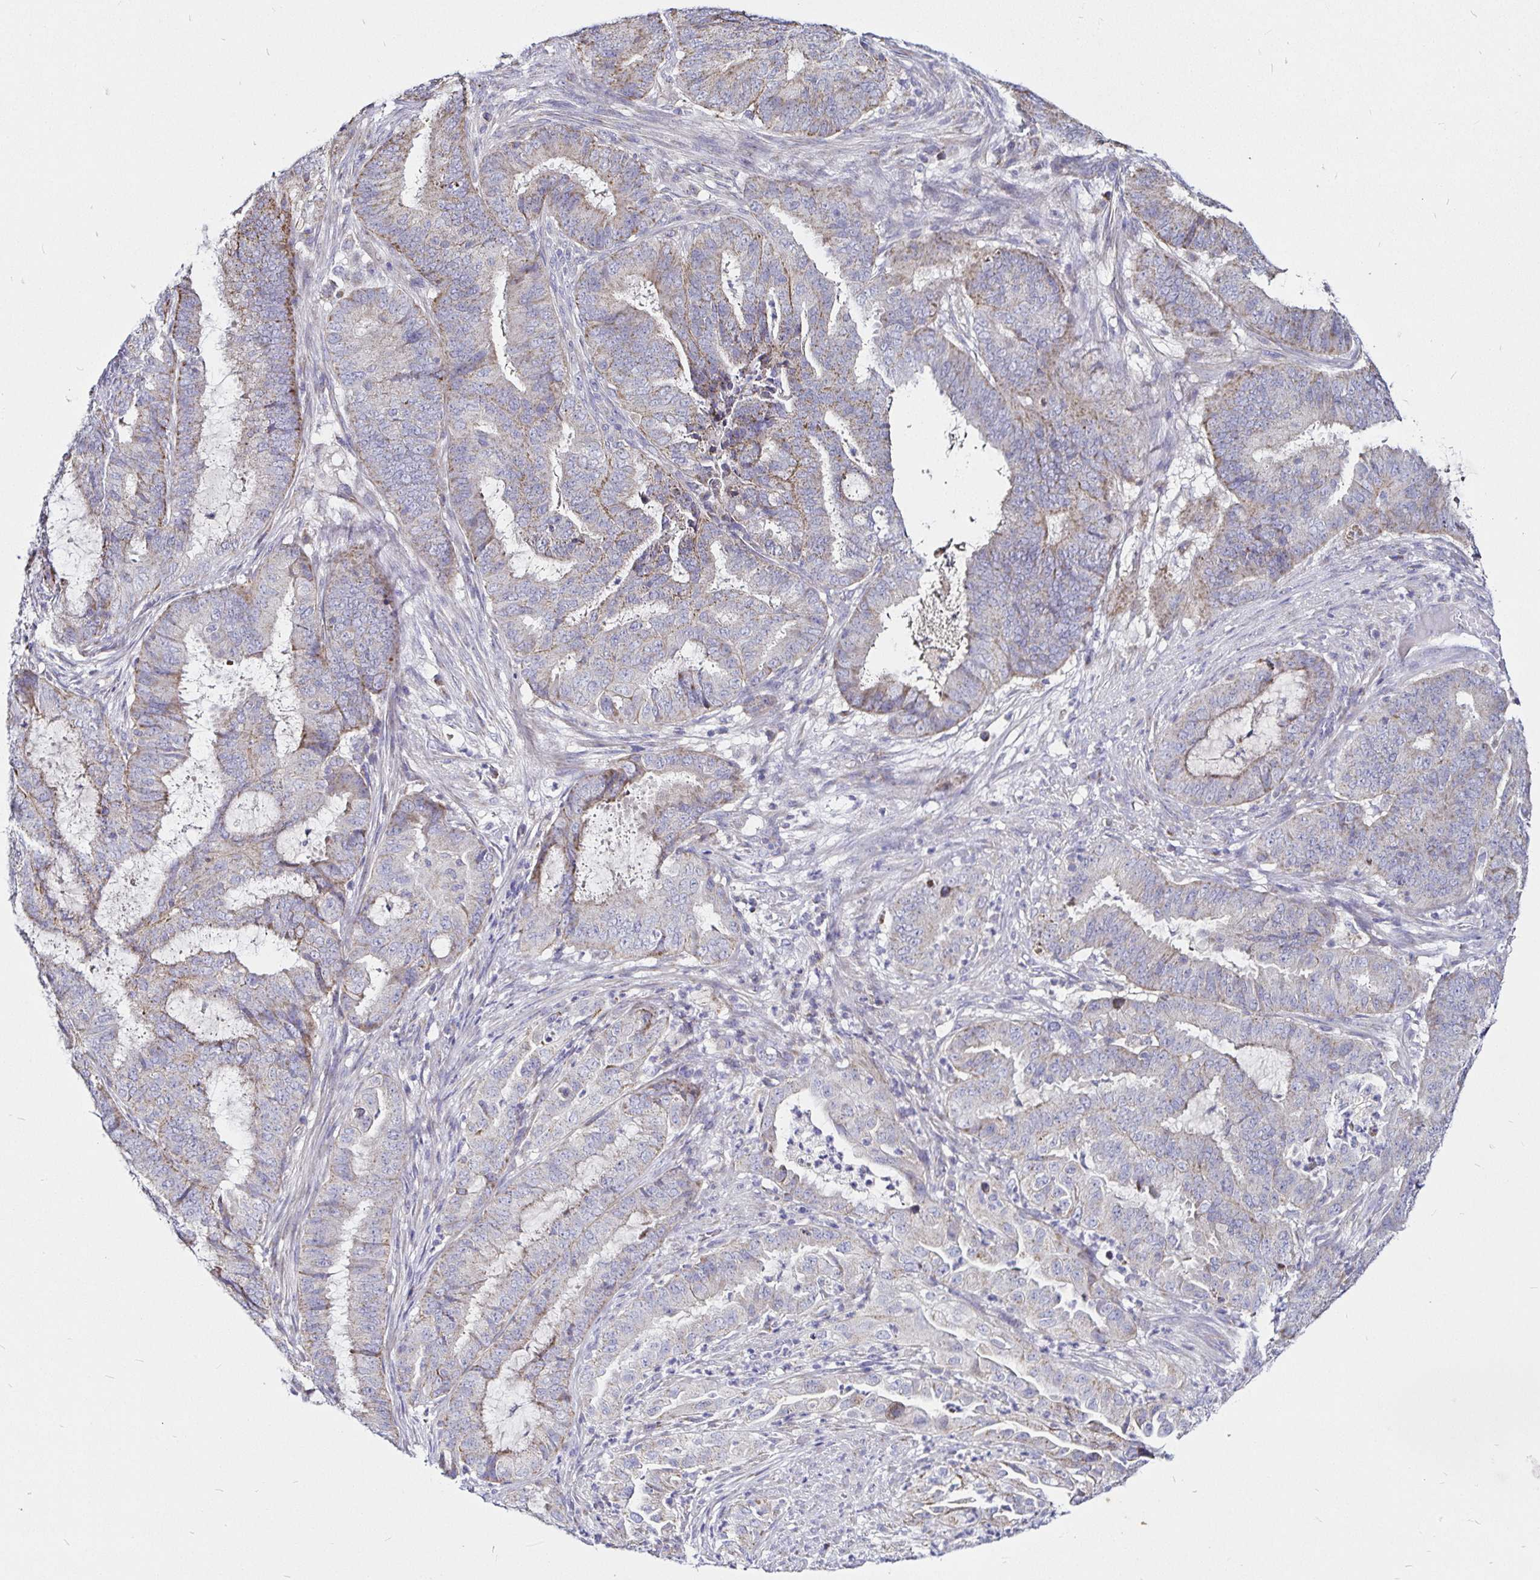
{"staining": {"intensity": "weak", "quantity": "<25%", "location": "cytoplasmic/membranous"}, "tissue": "endometrial cancer", "cell_type": "Tumor cells", "image_type": "cancer", "snomed": [{"axis": "morphology", "description": "Adenocarcinoma, NOS"}, {"axis": "topography", "description": "Endometrium"}], "caption": "Immunohistochemical staining of endometrial cancer (adenocarcinoma) exhibits no significant staining in tumor cells. The staining is performed using DAB (3,3'-diaminobenzidine) brown chromogen with nuclei counter-stained in using hematoxylin.", "gene": "PGAM2", "patient": {"sex": "female", "age": 51}}